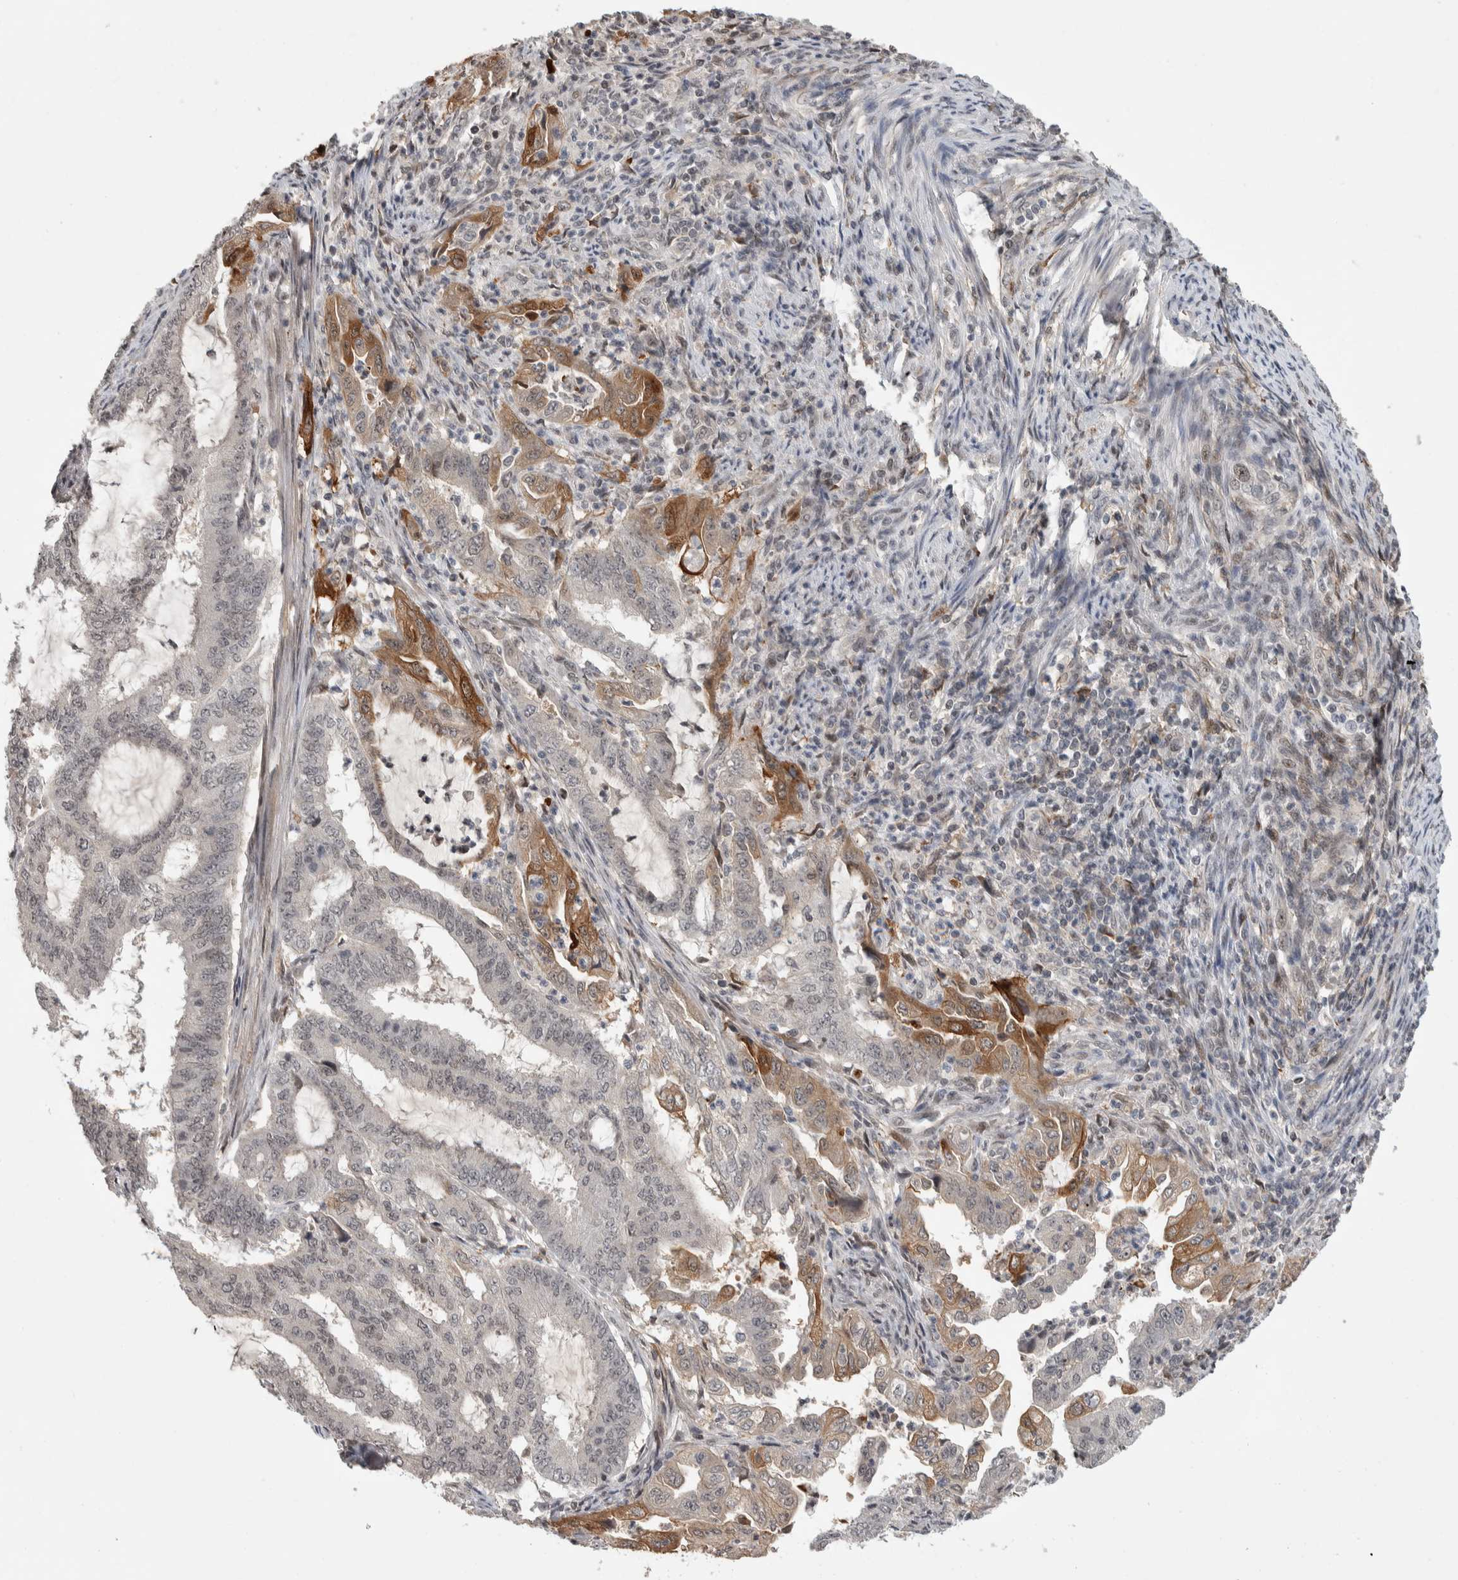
{"staining": {"intensity": "moderate", "quantity": "<25%", "location": "cytoplasmic/membranous"}, "tissue": "endometrial cancer", "cell_type": "Tumor cells", "image_type": "cancer", "snomed": [{"axis": "morphology", "description": "Adenocarcinoma, NOS"}, {"axis": "topography", "description": "Endometrium"}], "caption": "High-magnification brightfield microscopy of endometrial cancer (adenocarcinoma) stained with DAB (brown) and counterstained with hematoxylin (blue). tumor cells exhibit moderate cytoplasmic/membranous positivity is identified in approximately<25% of cells.", "gene": "ZSCAN21", "patient": {"sex": "female", "age": 51}}